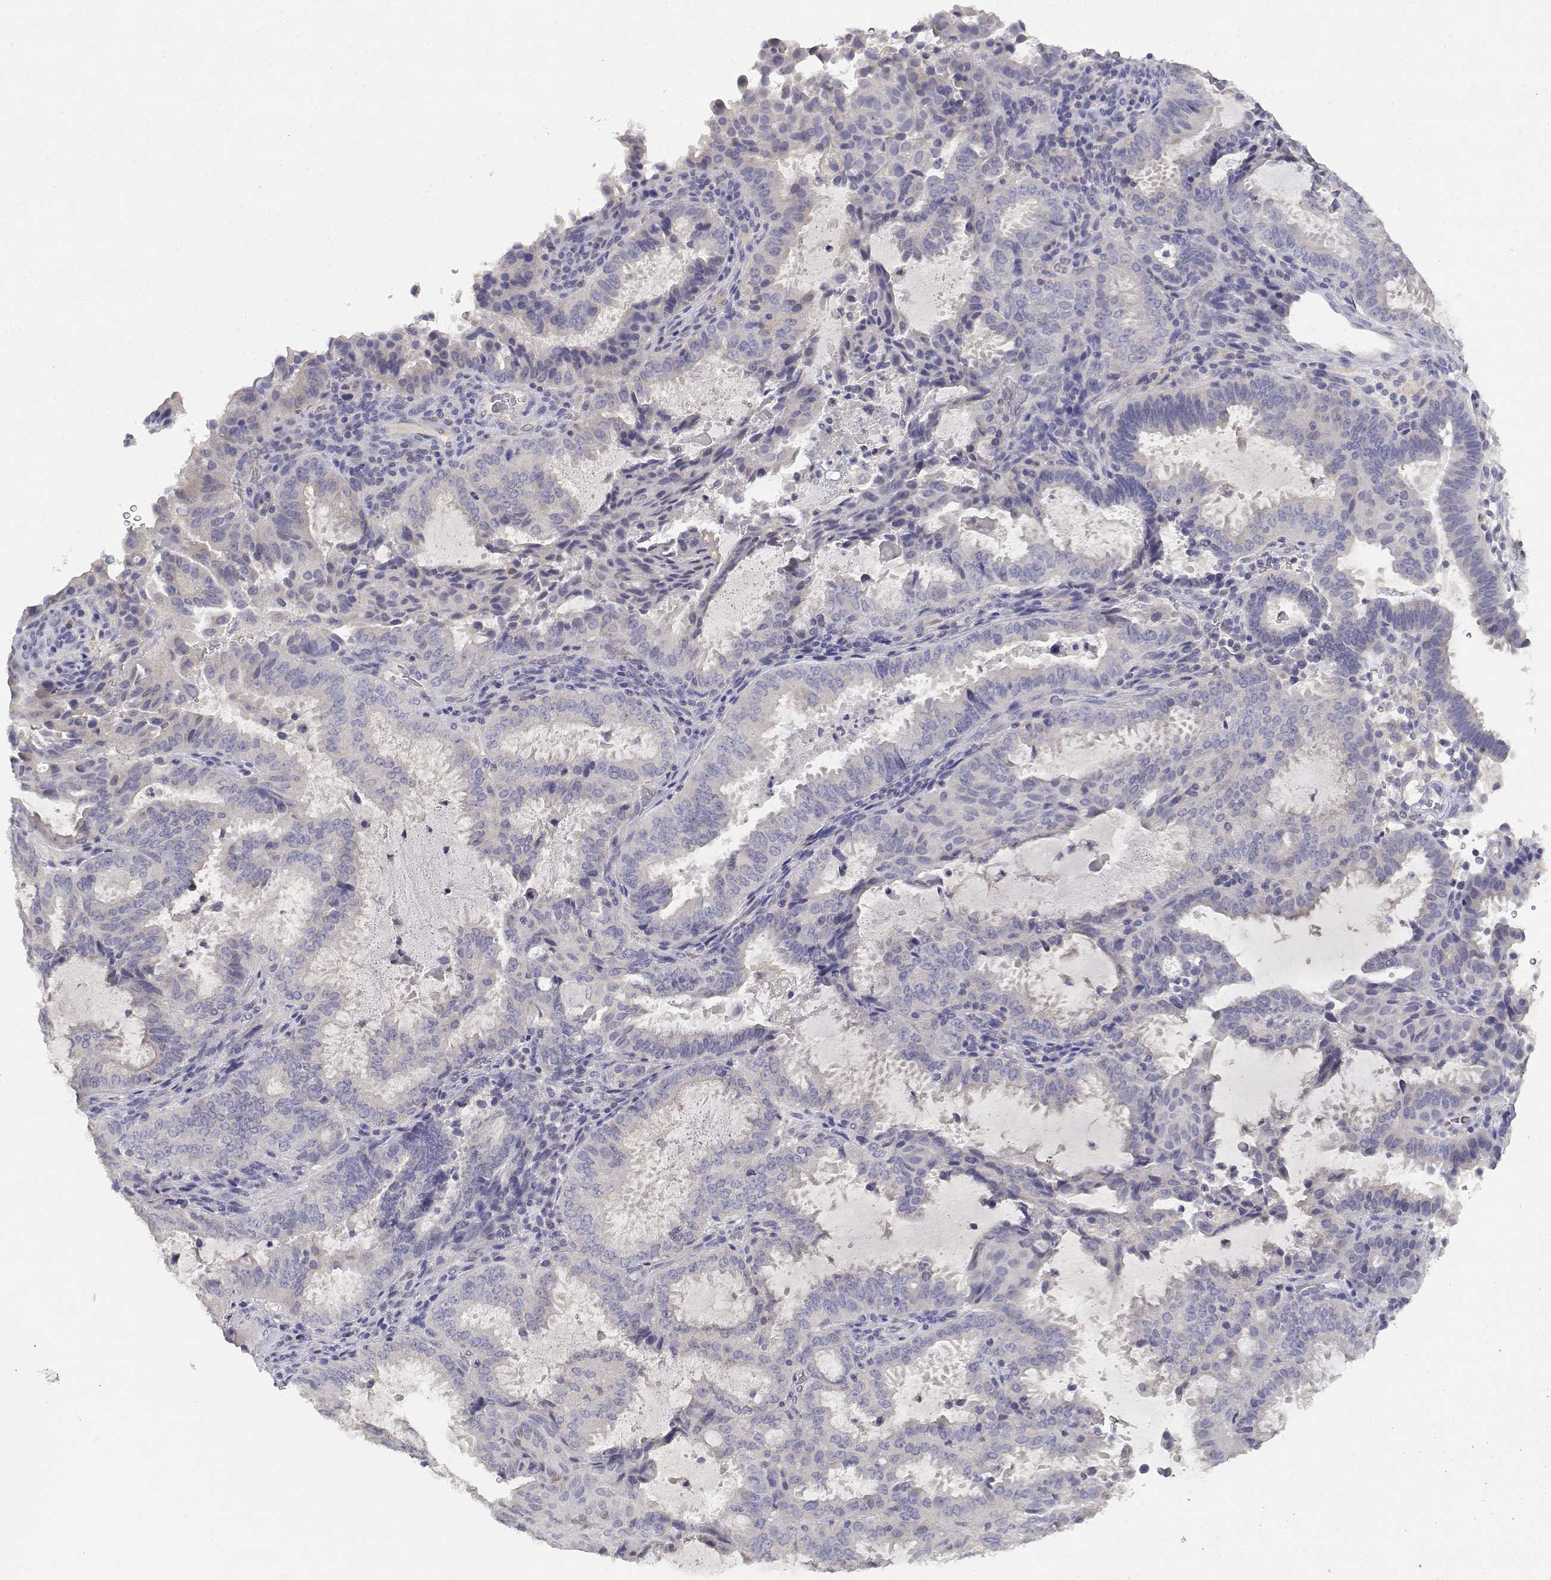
{"staining": {"intensity": "negative", "quantity": "none", "location": "none"}, "tissue": "ovarian cancer", "cell_type": "Tumor cells", "image_type": "cancer", "snomed": [{"axis": "morphology", "description": "Carcinoma, endometroid"}, {"axis": "topography", "description": "Ovary"}], "caption": "IHC histopathology image of ovarian cancer stained for a protein (brown), which displays no staining in tumor cells.", "gene": "ADA", "patient": {"sex": "female", "age": 41}}